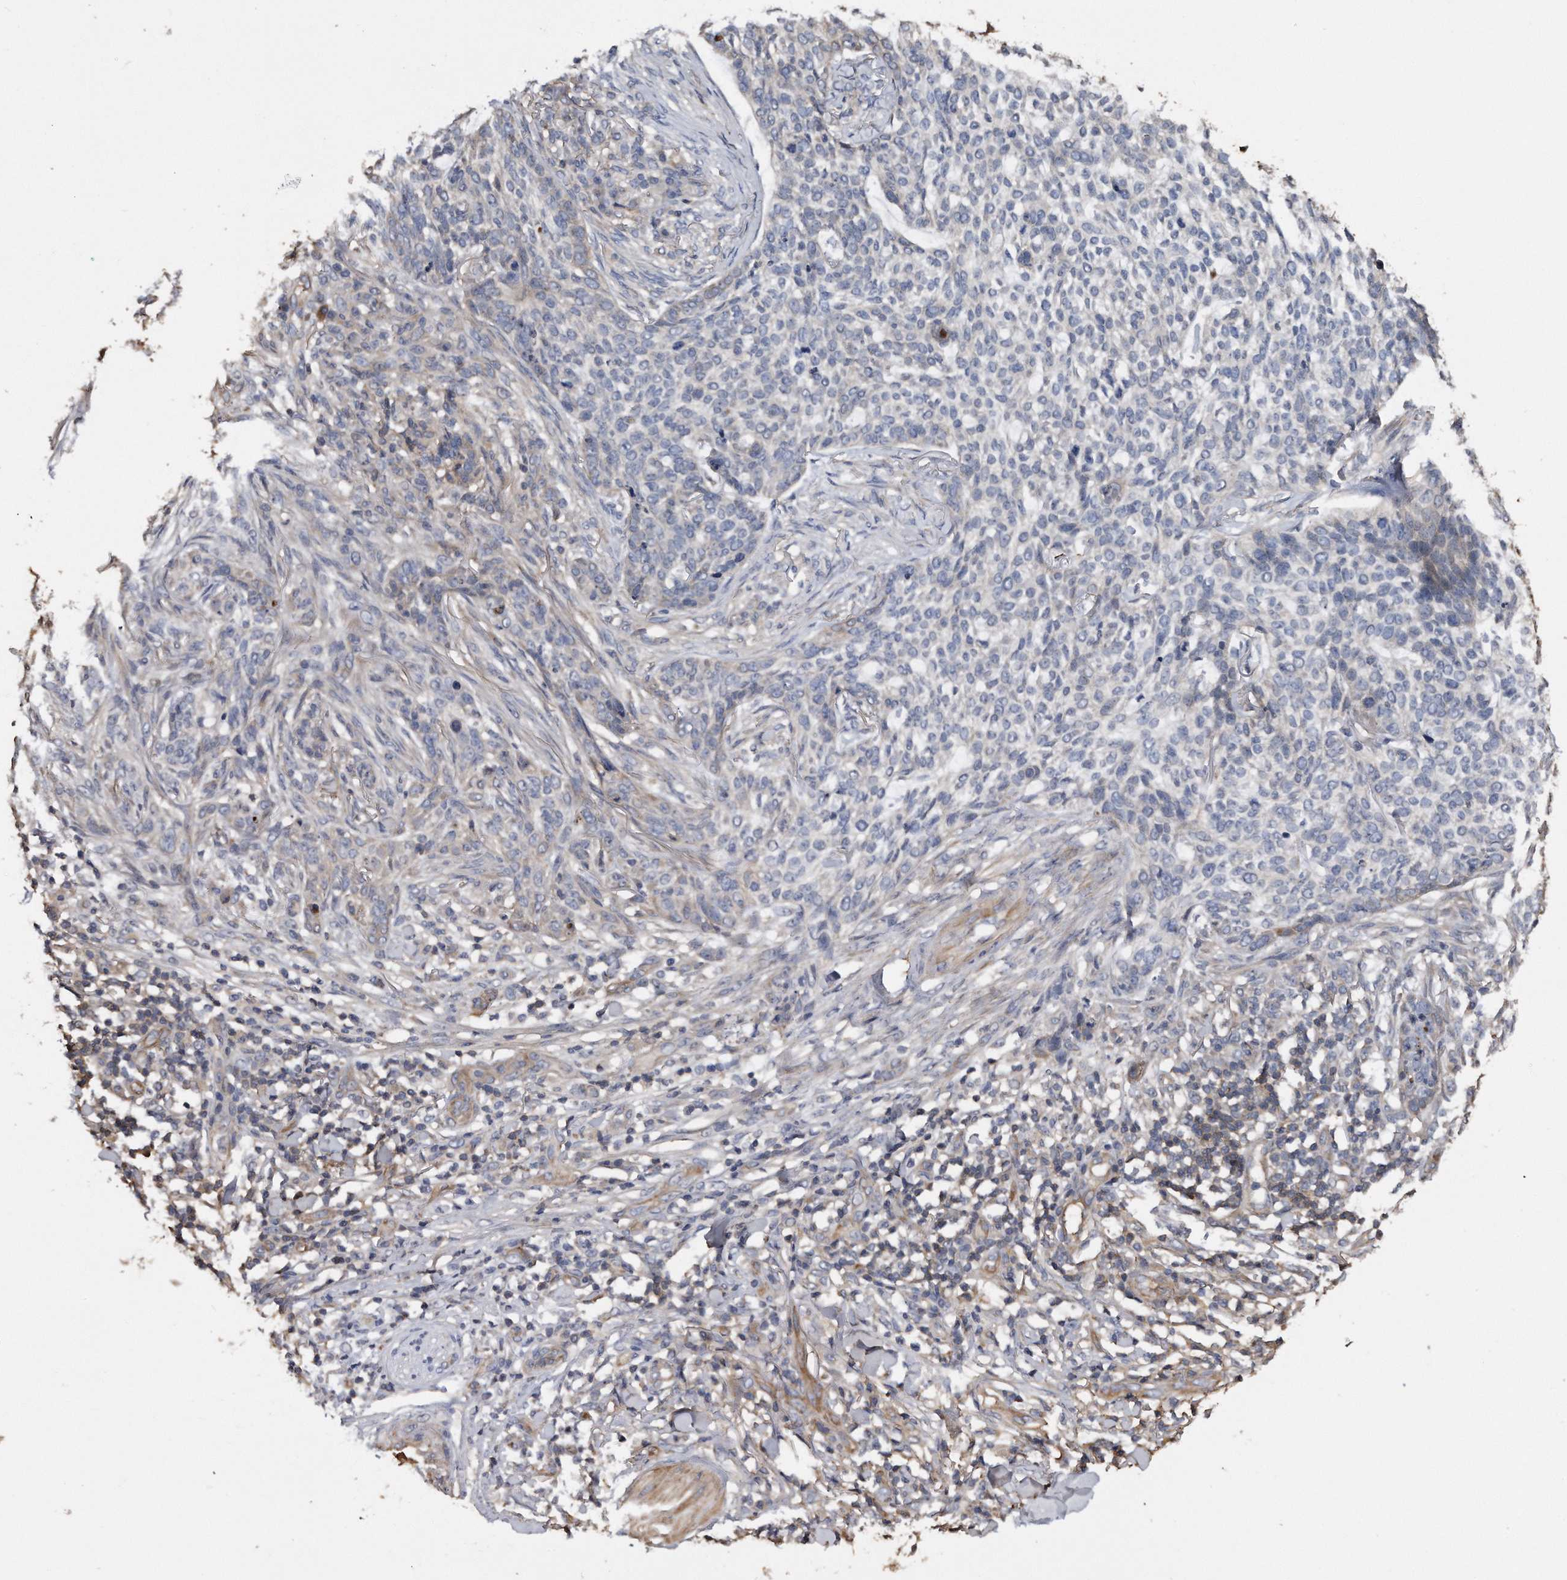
{"staining": {"intensity": "negative", "quantity": "none", "location": "none"}, "tissue": "skin cancer", "cell_type": "Tumor cells", "image_type": "cancer", "snomed": [{"axis": "morphology", "description": "Basal cell carcinoma"}, {"axis": "topography", "description": "Skin"}], "caption": "There is no significant expression in tumor cells of basal cell carcinoma (skin).", "gene": "KCND3", "patient": {"sex": "female", "age": 64}}